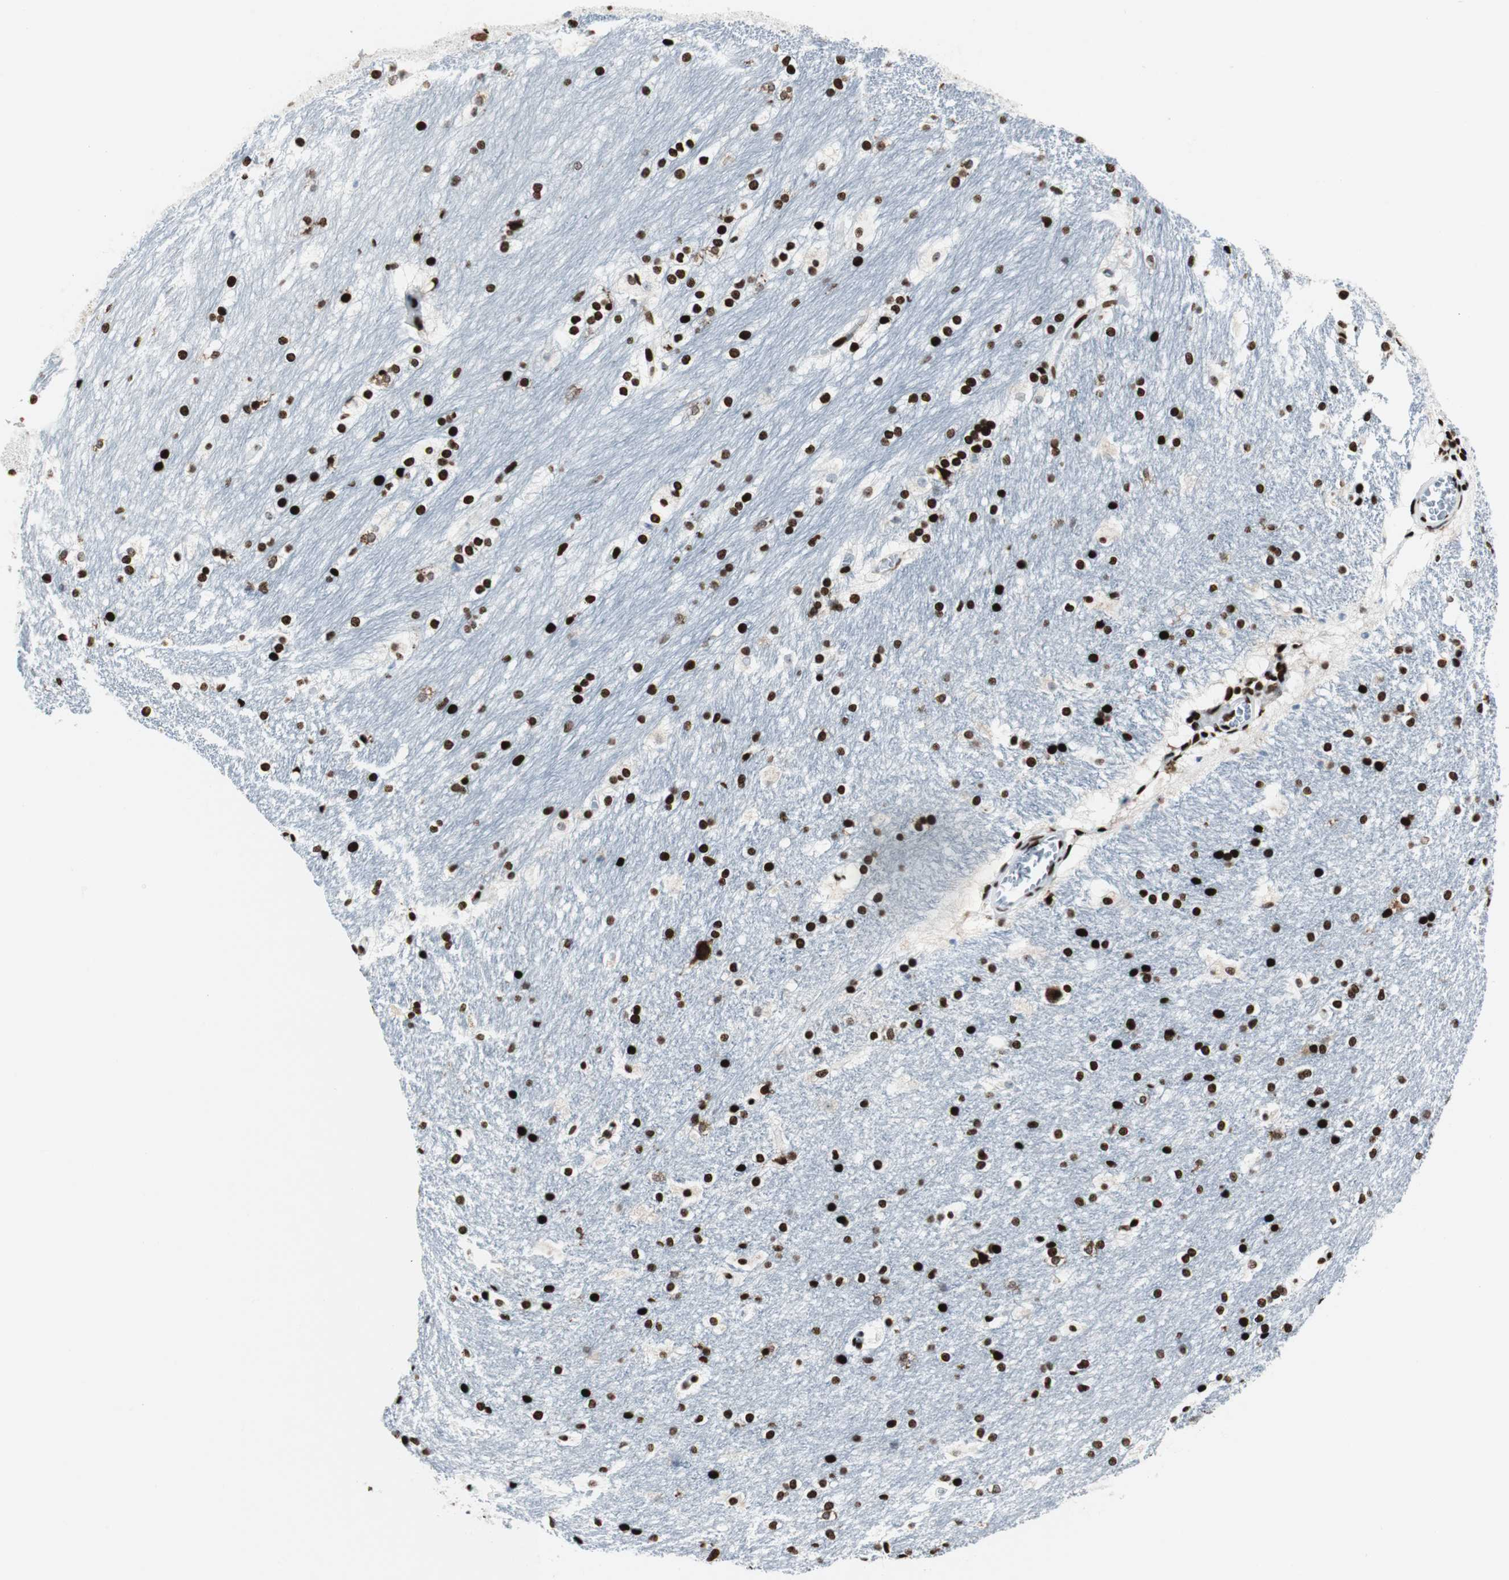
{"staining": {"intensity": "strong", "quantity": ">75%", "location": "cytoplasmic/membranous,nuclear"}, "tissue": "hippocampus", "cell_type": "Glial cells", "image_type": "normal", "snomed": [{"axis": "morphology", "description": "Normal tissue, NOS"}, {"axis": "topography", "description": "Hippocampus"}], "caption": "Strong cytoplasmic/membranous,nuclear protein positivity is identified in approximately >75% of glial cells in hippocampus. The protein of interest is stained brown, and the nuclei are stained in blue (DAB (3,3'-diaminobenzidine) IHC with brightfield microscopy, high magnification).", "gene": "NCL", "patient": {"sex": "female", "age": 19}}